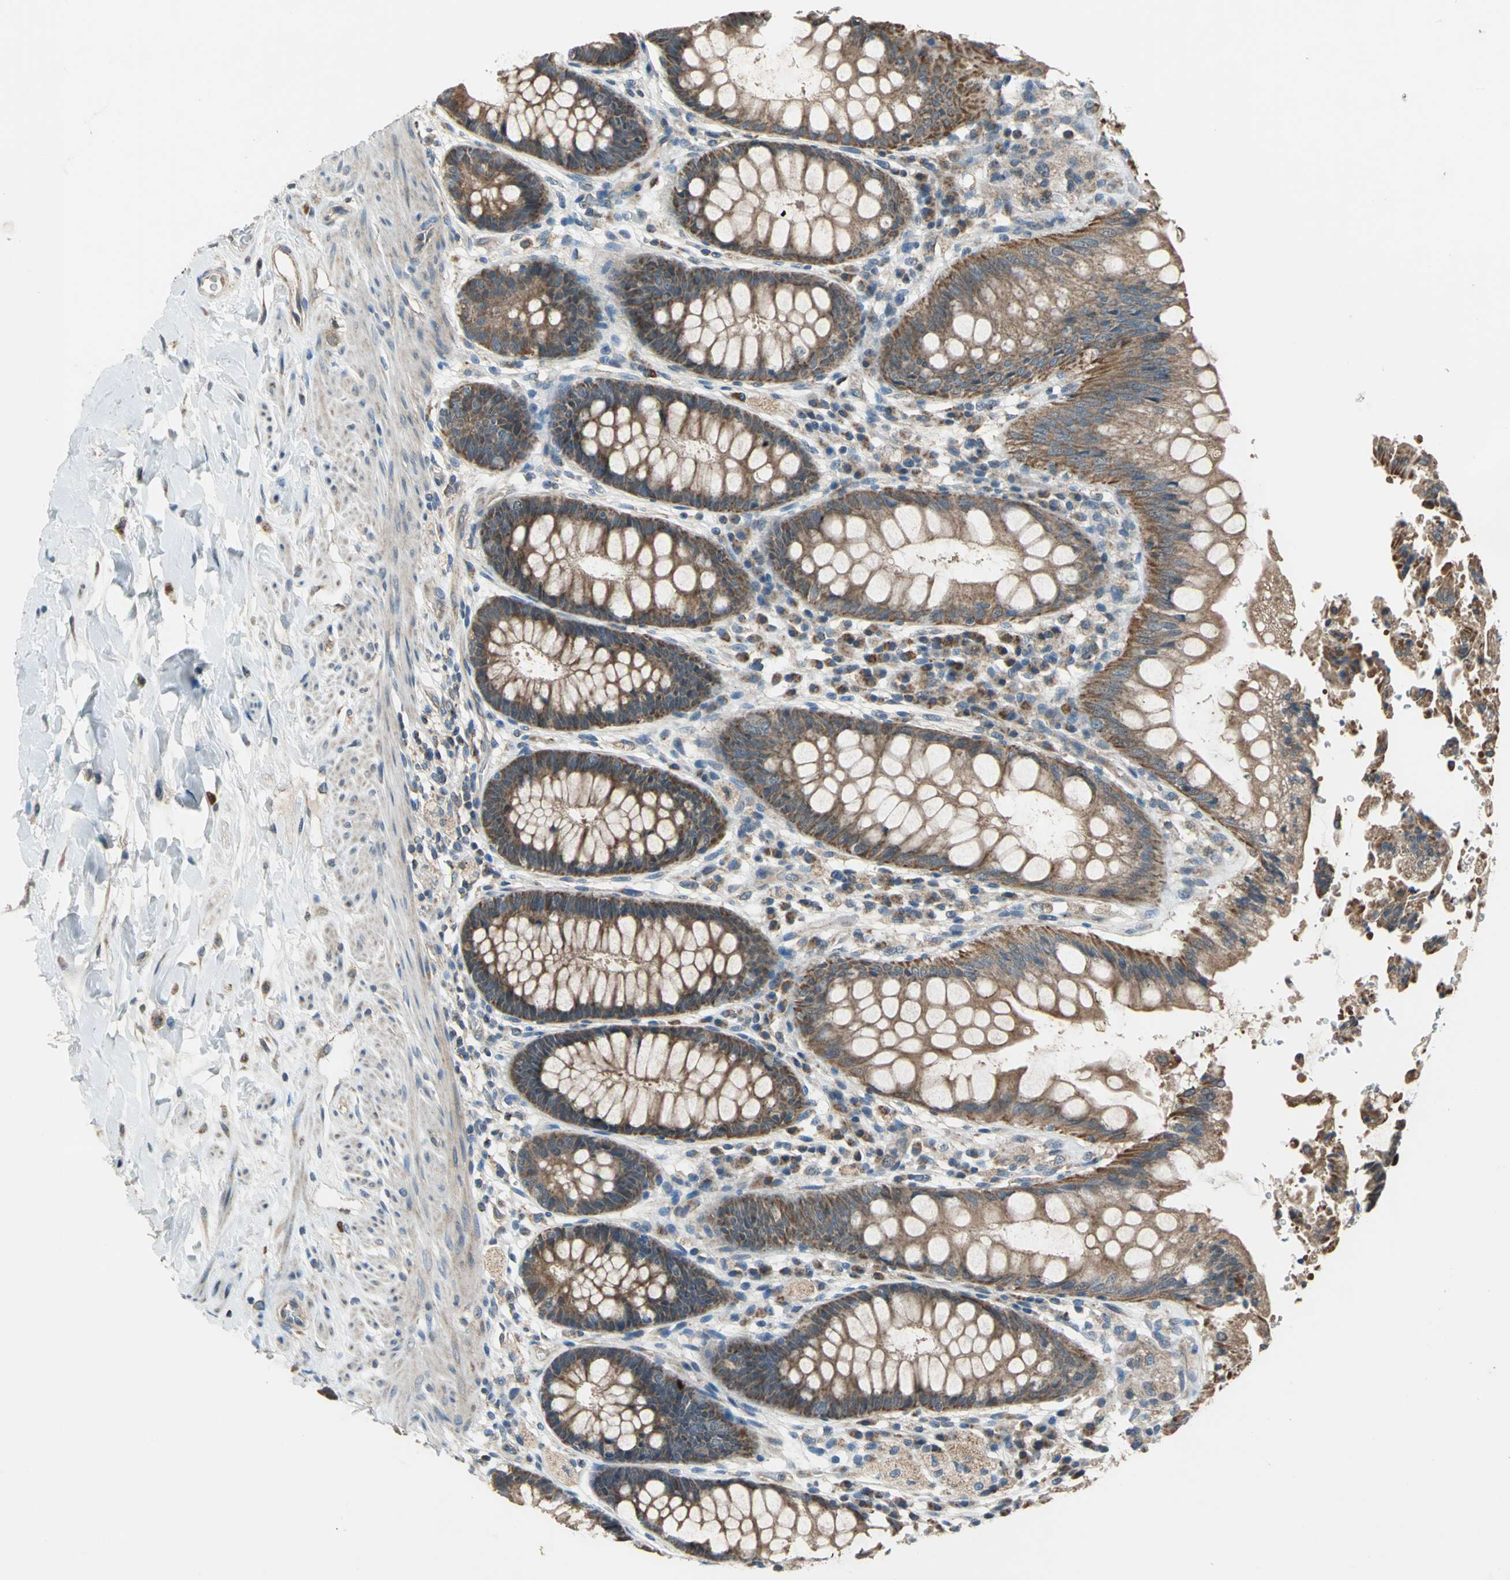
{"staining": {"intensity": "strong", "quantity": ">75%", "location": "cytoplasmic/membranous"}, "tissue": "rectum", "cell_type": "Glandular cells", "image_type": "normal", "snomed": [{"axis": "morphology", "description": "Normal tissue, NOS"}, {"axis": "topography", "description": "Rectum"}], "caption": "Rectum stained with DAB (3,3'-diaminobenzidine) immunohistochemistry (IHC) reveals high levels of strong cytoplasmic/membranous expression in approximately >75% of glandular cells.", "gene": "TRAK1", "patient": {"sex": "female", "age": 46}}